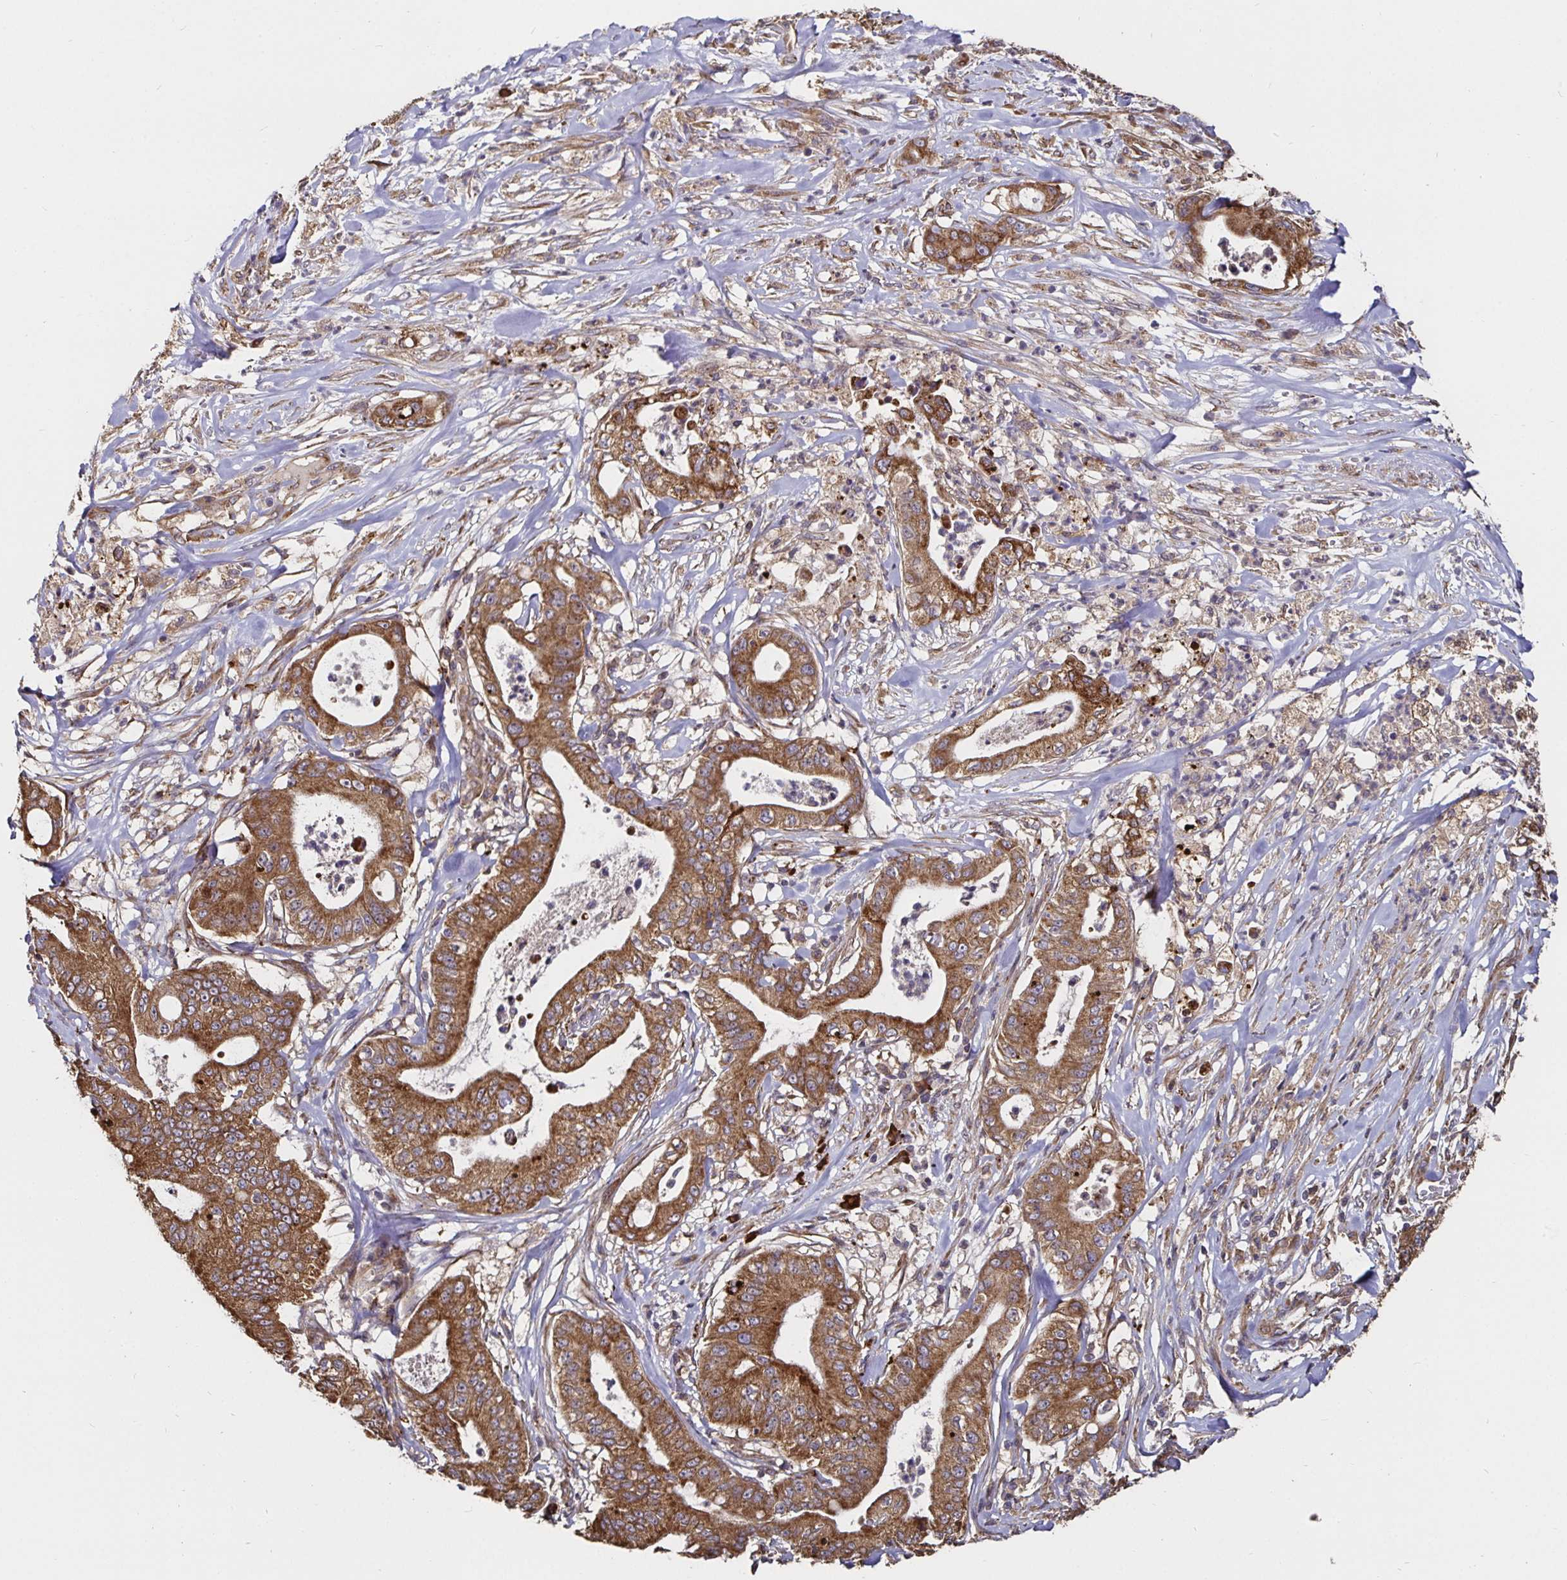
{"staining": {"intensity": "moderate", "quantity": ">75%", "location": "cytoplasmic/membranous"}, "tissue": "pancreatic cancer", "cell_type": "Tumor cells", "image_type": "cancer", "snomed": [{"axis": "morphology", "description": "Adenocarcinoma, NOS"}, {"axis": "topography", "description": "Pancreas"}], "caption": "Human pancreatic cancer (adenocarcinoma) stained with a protein marker displays moderate staining in tumor cells.", "gene": "MLST8", "patient": {"sex": "male", "age": 71}}